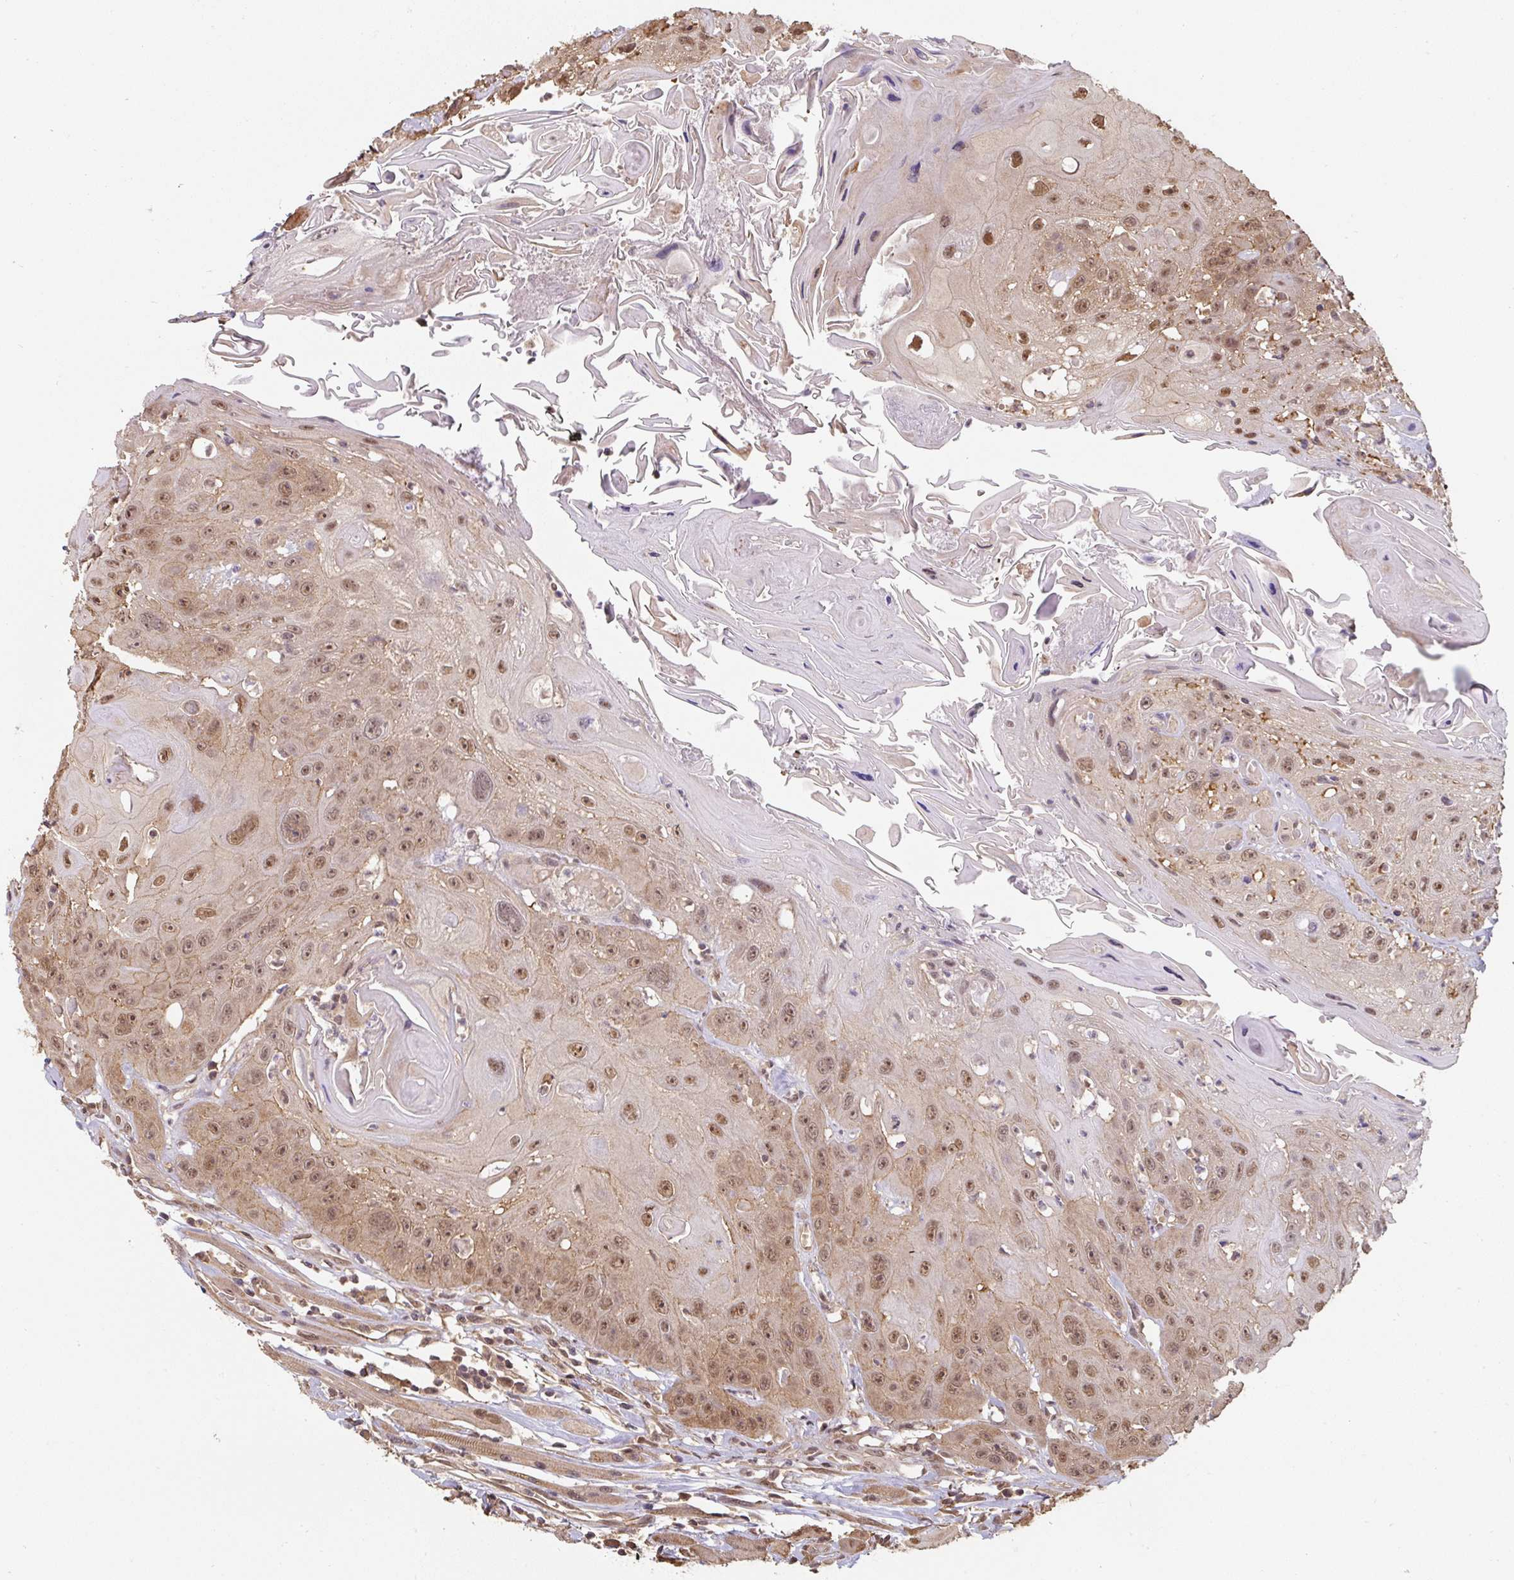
{"staining": {"intensity": "moderate", "quantity": ">75%", "location": "cytoplasmic/membranous,nuclear"}, "tissue": "head and neck cancer", "cell_type": "Tumor cells", "image_type": "cancer", "snomed": [{"axis": "morphology", "description": "Squamous cell carcinoma, NOS"}, {"axis": "topography", "description": "Head-Neck"}], "caption": "Immunohistochemistry photomicrograph of head and neck squamous cell carcinoma stained for a protein (brown), which shows medium levels of moderate cytoplasmic/membranous and nuclear staining in approximately >75% of tumor cells.", "gene": "ST13", "patient": {"sex": "female", "age": 59}}